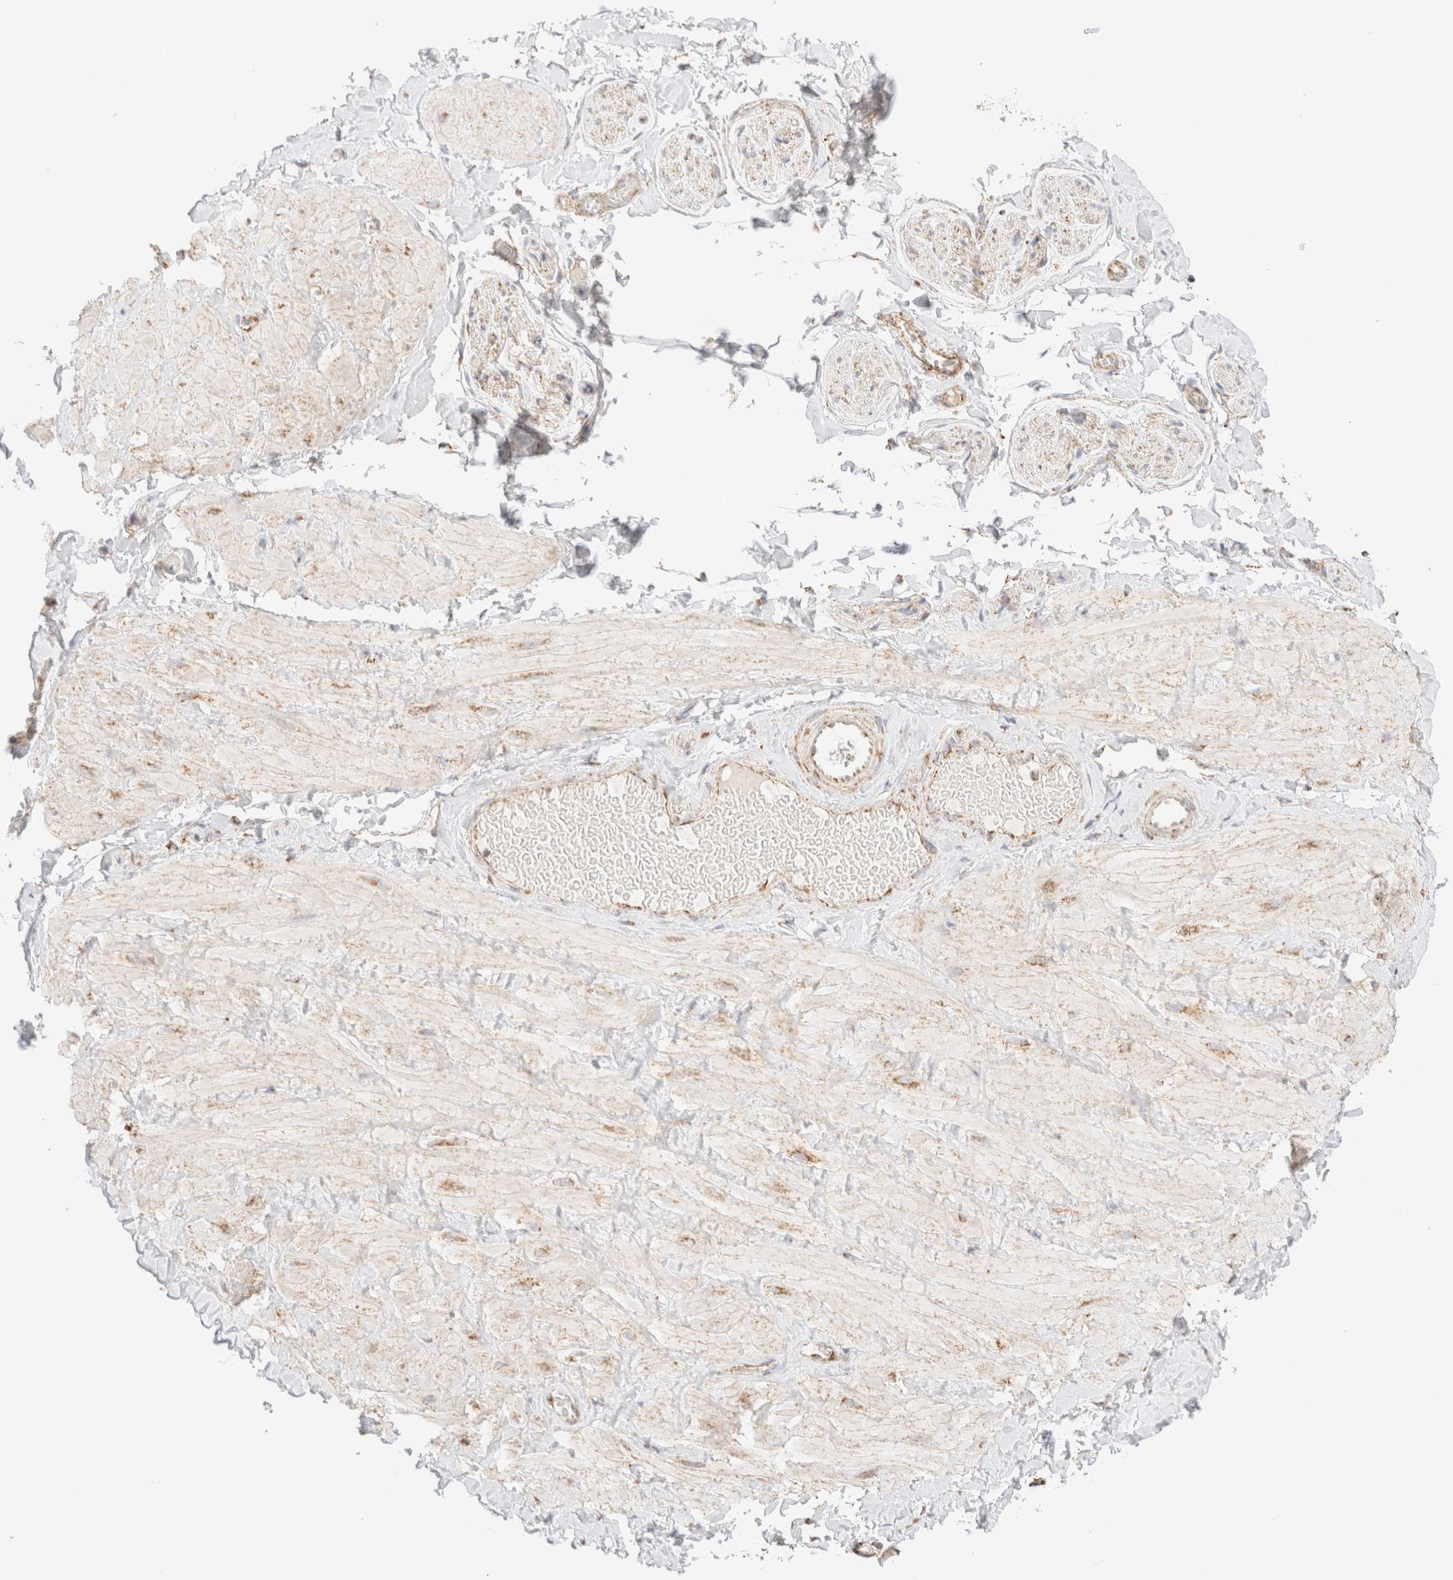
{"staining": {"intensity": "weak", "quantity": ">75%", "location": "cytoplasmic/membranous"}, "tissue": "adipose tissue", "cell_type": "Adipocytes", "image_type": "normal", "snomed": [{"axis": "morphology", "description": "Normal tissue, NOS"}, {"axis": "topography", "description": "Adipose tissue"}, {"axis": "topography", "description": "Vascular tissue"}, {"axis": "topography", "description": "Peripheral nerve tissue"}], "caption": "Immunohistochemical staining of benign human adipose tissue shows >75% levels of weak cytoplasmic/membranous protein staining in approximately >75% of adipocytes. Using DAB (3,3'-diaminobenzidine) (brown) and hematoxylin (blue) stains, captured at high magnification using brightfield microscopy.", "gene": "PHB2", "patient": {"sex": "male", "age": 25}}